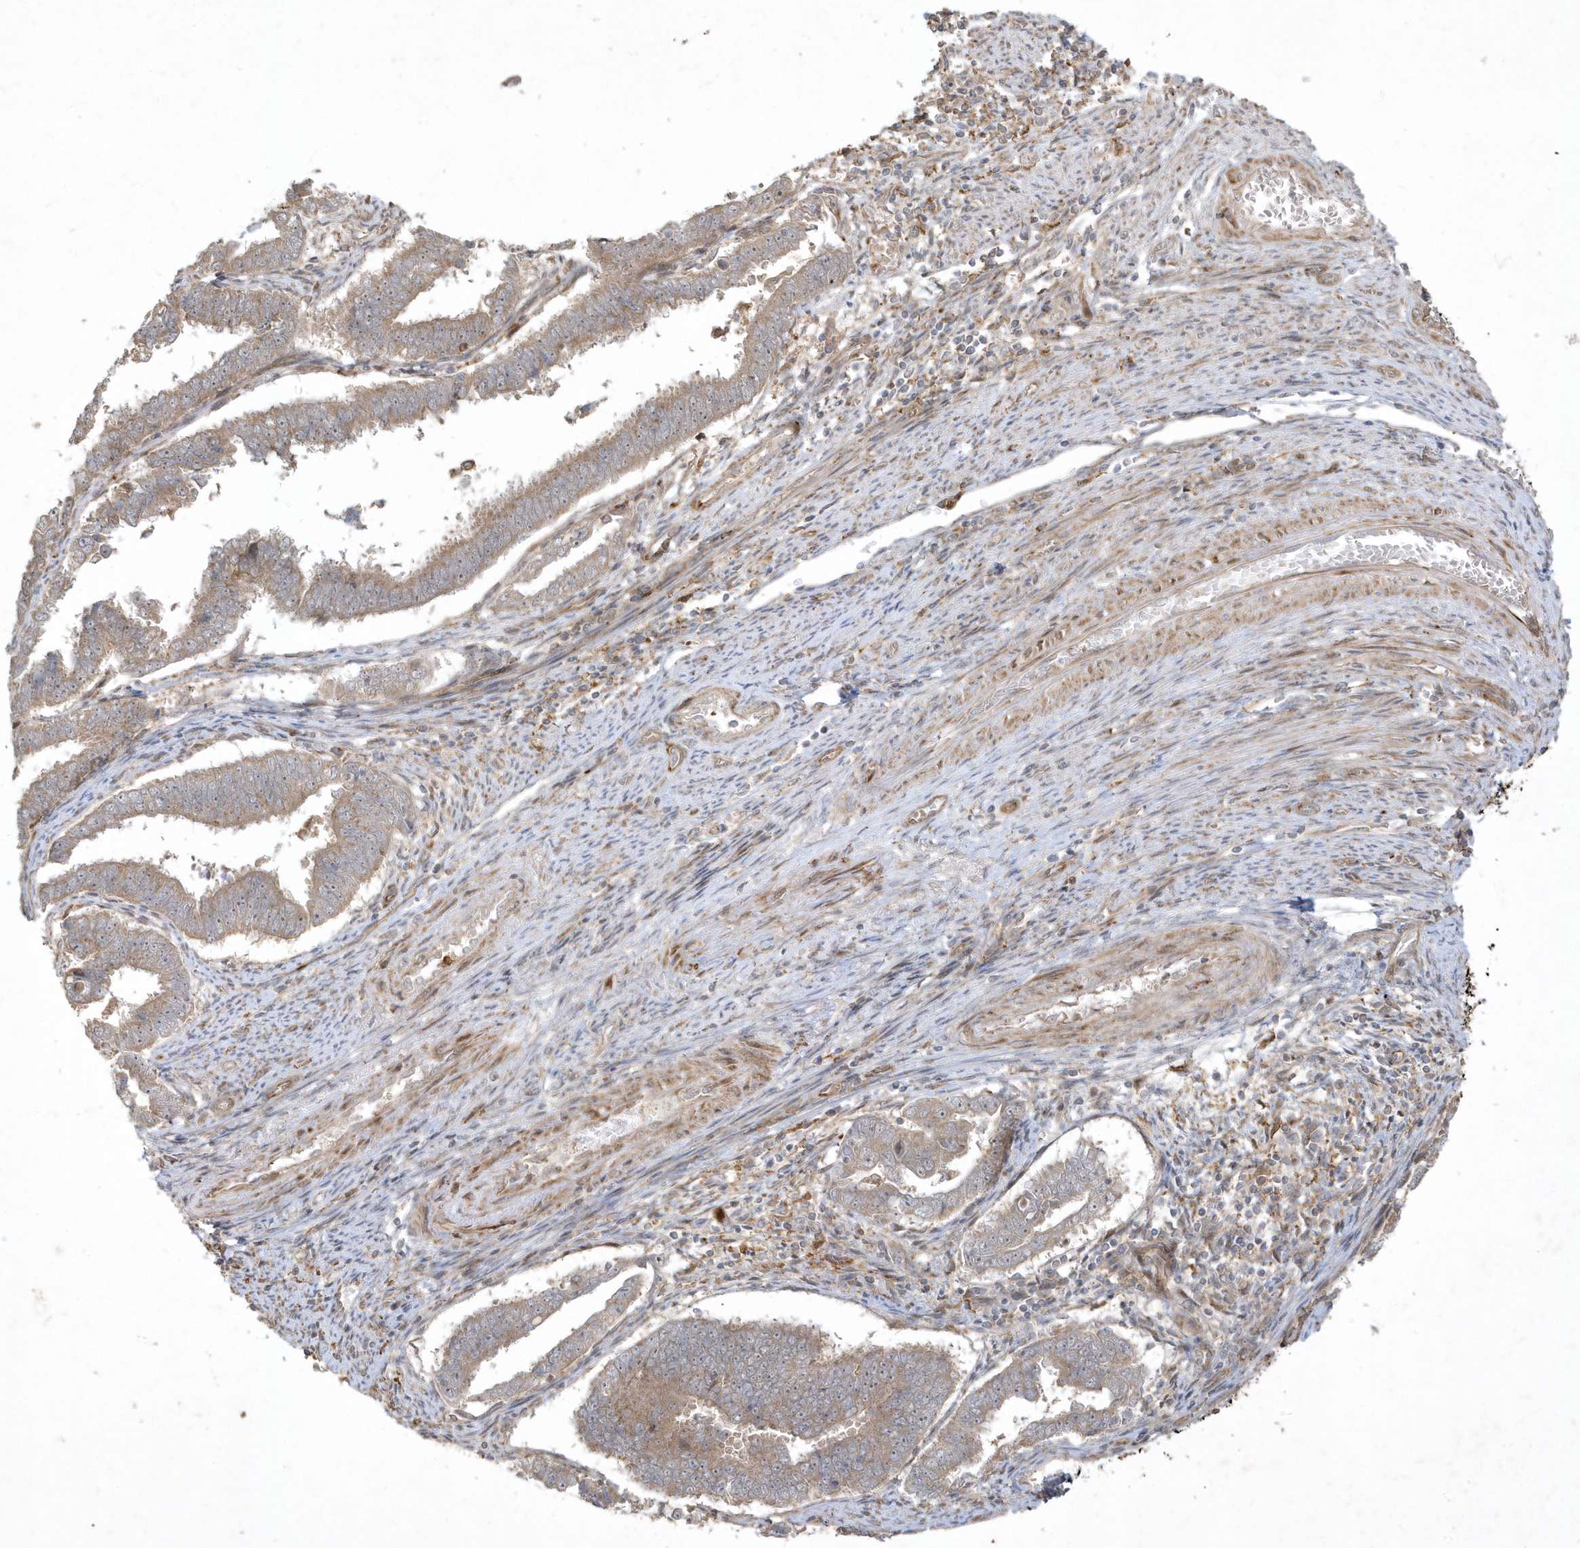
{"staining": {"intensity": "weak", "quantity": ">75%", "location": "cytoplasmic/membranous"}, "tissue": "endometrial cancer", "cell_type": "Tumor cells", "image_type": "cancer", "snomed": [{"axis": "morphology", "description": "Adenocarcinoma, NOS"}, {"axis": "topography", "description": "Endometrium"}], "caption": "High-power microscopy captured an IHC histopathology image of endometrial adenocarcinoma, revealing weak cytoplasmic/membranous positivity in approximately >75% of tumor cells.", "gene": "IFT57", "patient": {"sex": "female", "age": 75}}